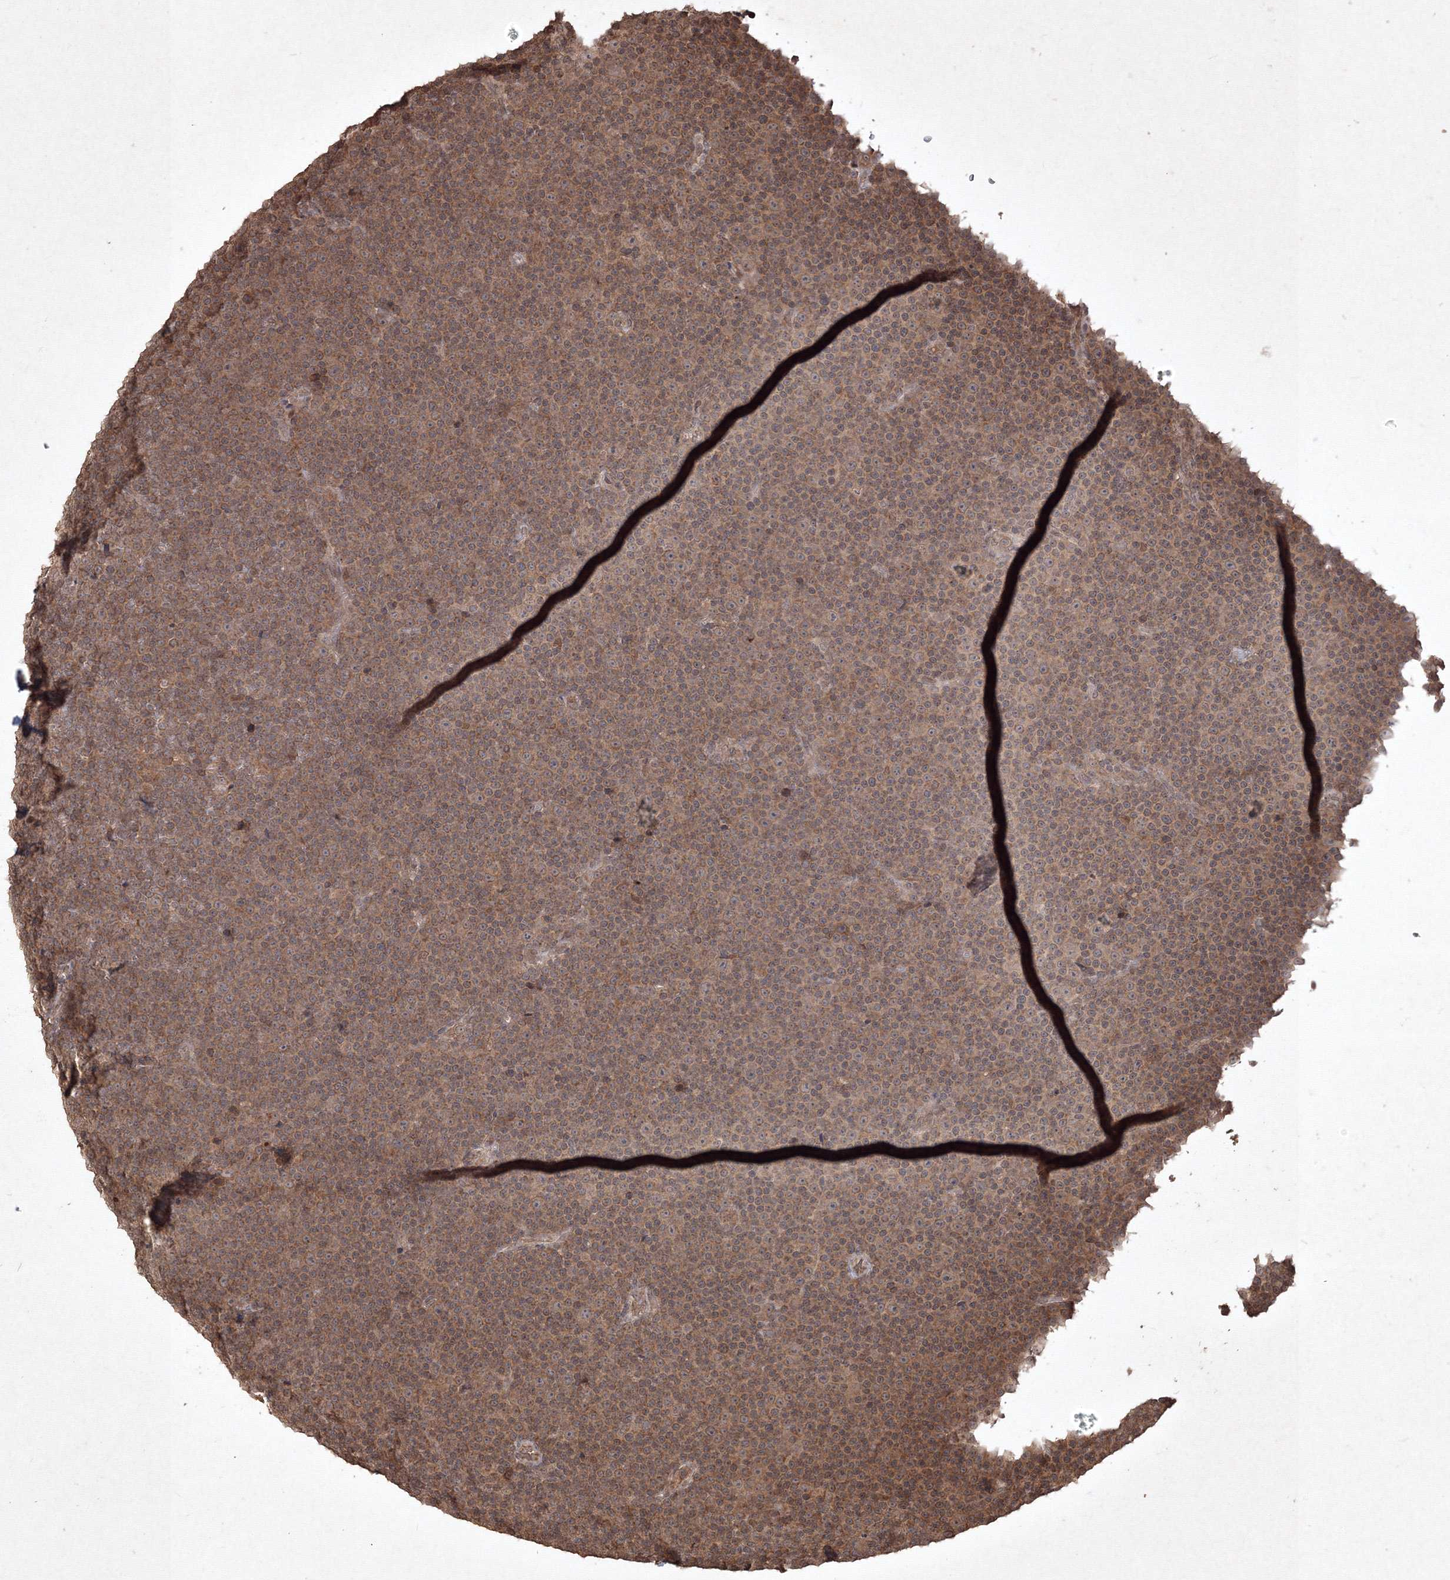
{"staining": {"intensity": "moderate", "quantity": ">75%", "location": "cytoplasmic/membranous,nuclear"}, "tissue": "lymphoma", "cell_type": "Tumor cells", "image_type": "cancer", "snomed": [{"axis": "morphology", "description": "Malignant lymphoma, non-Hodgkin's type, Low grade"}, {"axis": "topography", "description": "Lymph node"}], "caption": "High-magnification brightfield microscopy of lymphoma stained with DAB (brown) and counterstained with hematoxylin (blue). tumor cells exhibit moderate cytoplasmic/membranous and nuclear expression is identified in about>75% of cells. Immunohistochemistry stains the protein in brown and the nuclei are stained blue.", "gene": "PELI3", "patient": {"sex": "female", "age": 67}}